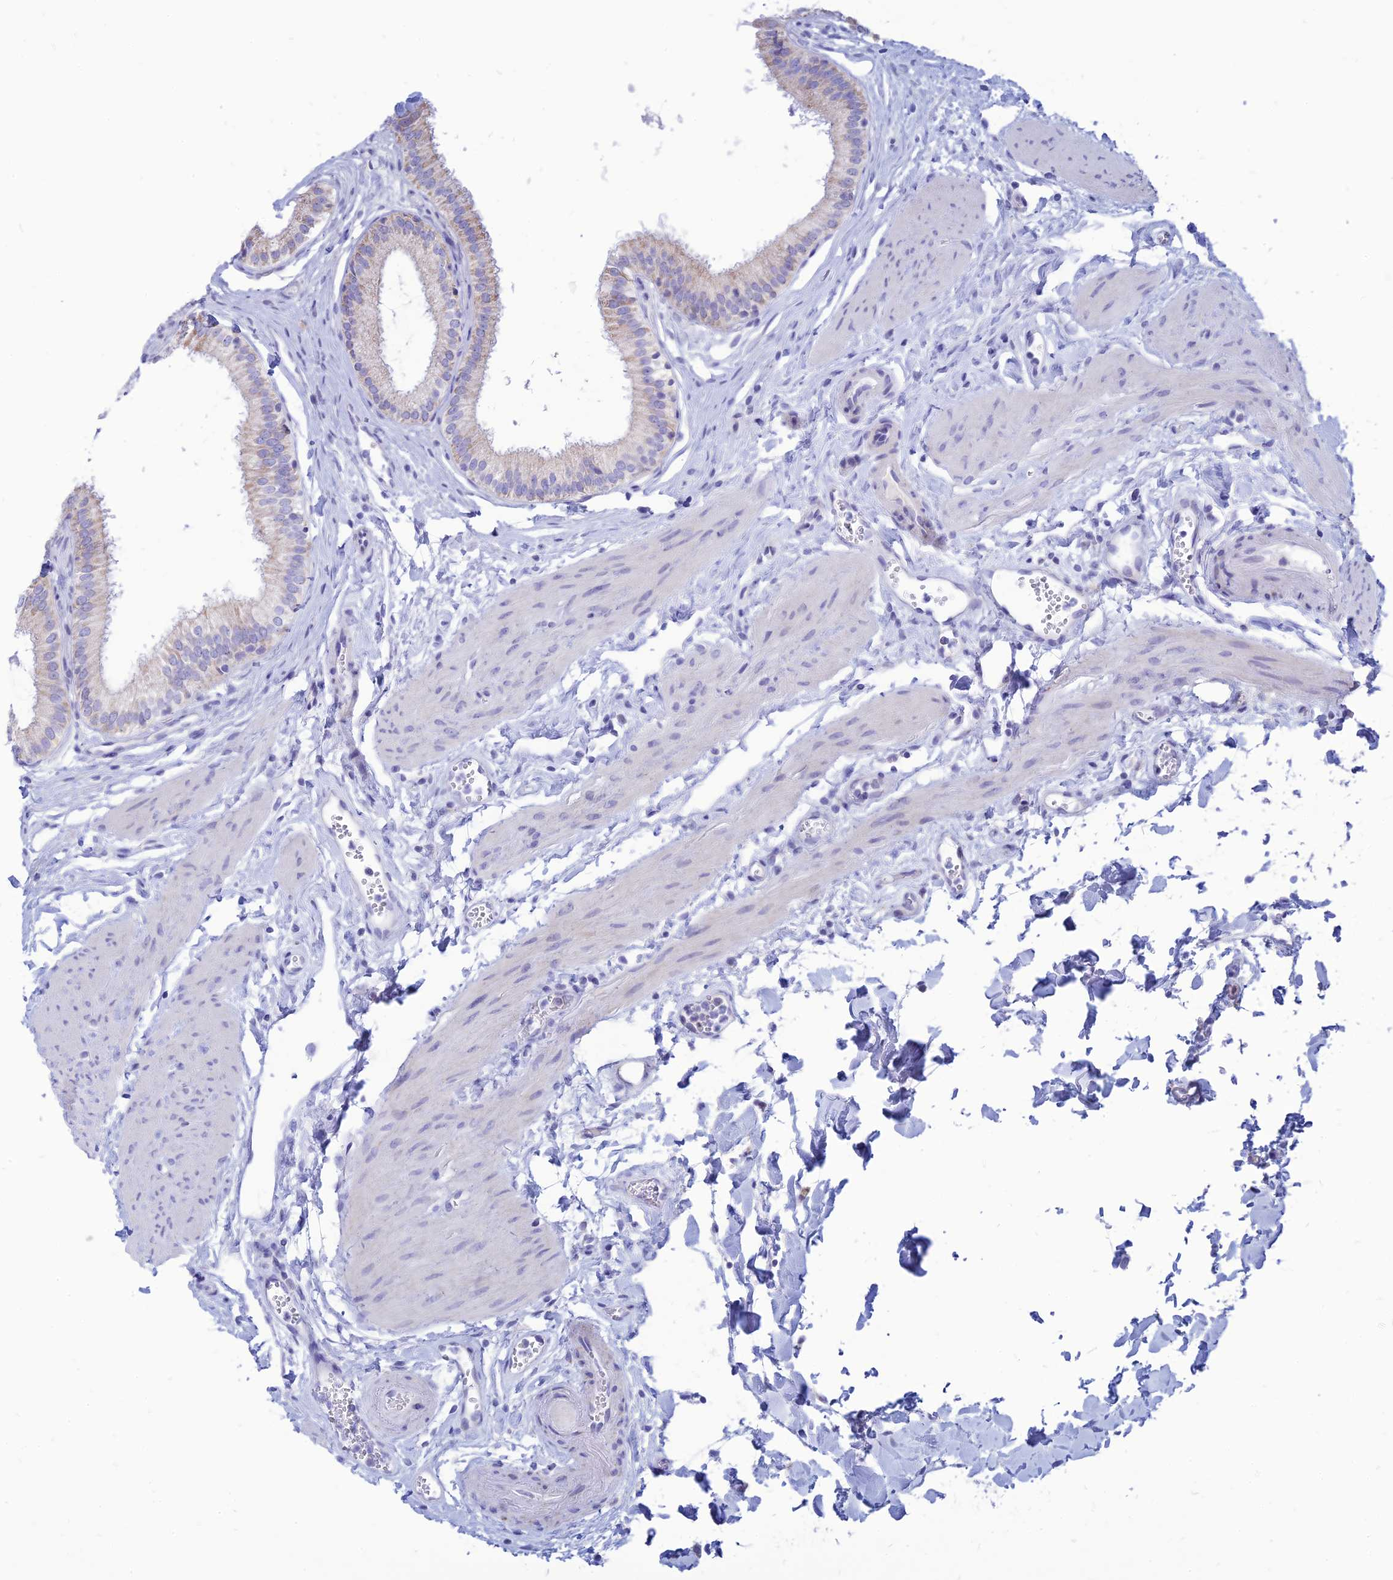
{"staining": {"intensity": "moderate", "quantity": "<25%", "location": "cytoplasmic/membranous"}, "tissue": "gallbladder", "cell_type": "Glandular cells", "image_type": "normal", "snomed": [{"axis": "morphology", "description": "Normal tissue, NOS"}, {"axis": "topography", "description": "Gallbladder"}], "caption": "Benign gallbladder displays moderate cytoplasmic/membranous positivity in approximately <25% of glandular cells (DAB IHC with brightfield microscopy, high magnification)..", "gene": "PACC1", "patient": {"sex": "female", "age": 54}}